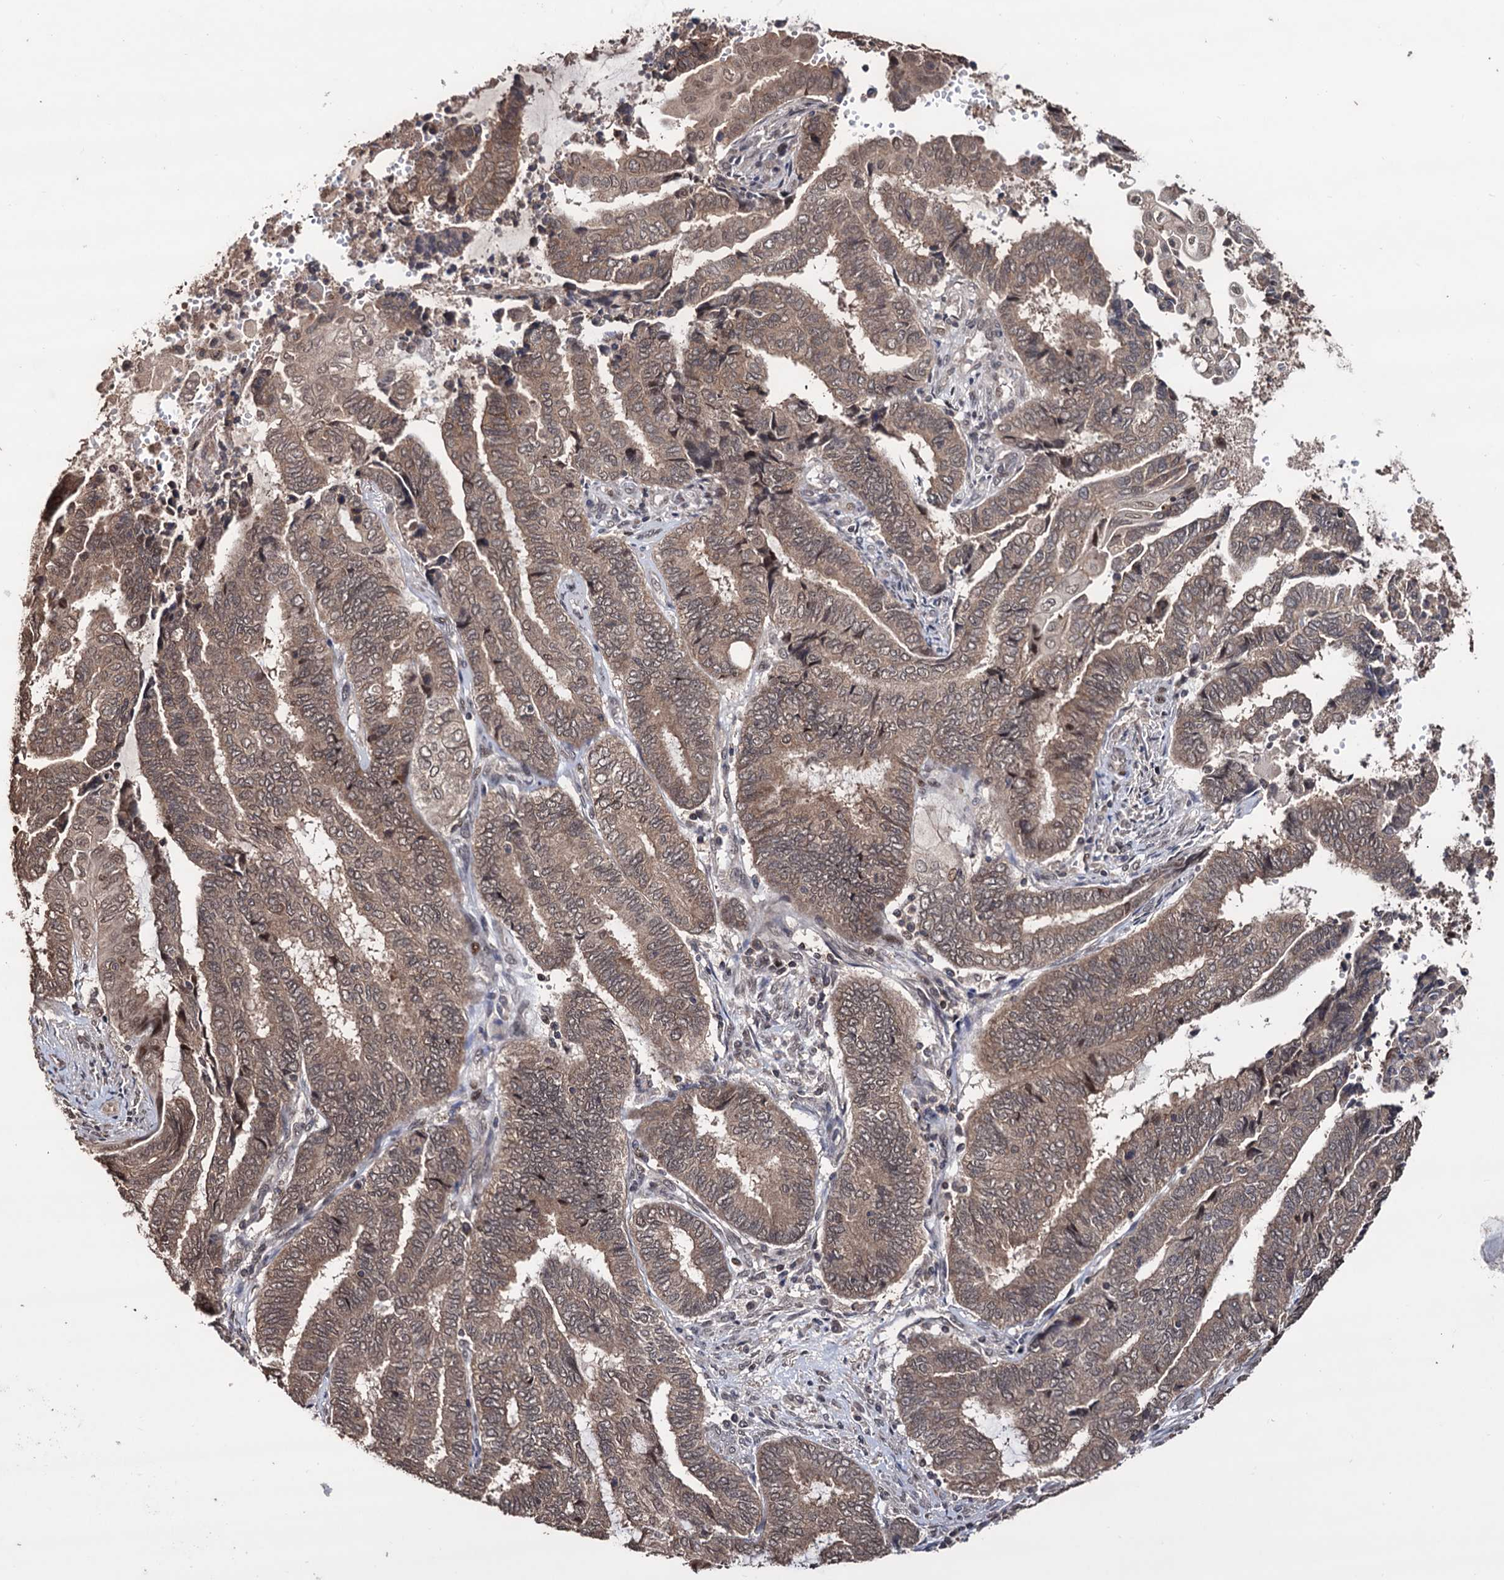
{"staining": {"intensity": "weak", "quantity": "25%-75%", "location": "cytoplasmic/membranous"}, "tissue": "endometrial cancer", "cell_type": "Tumor cells", "image_type": "cancer", "snomed": [{"axis": "morphology", "description": "Adenocarcinoma, NOS"}, {"axis": "topography", "description": "Uterus"}, {"axis": "topography", "description": "Endometrium"}], "caption": "This is a photomicrograph of immunohistochemistry staining of endometrial adenocarcinoma, which shows weak staining in the cytoplasmic/membranous of tumor cells.", "gene": "KLF5", "patient": {"sex": "female", "age": 70}}